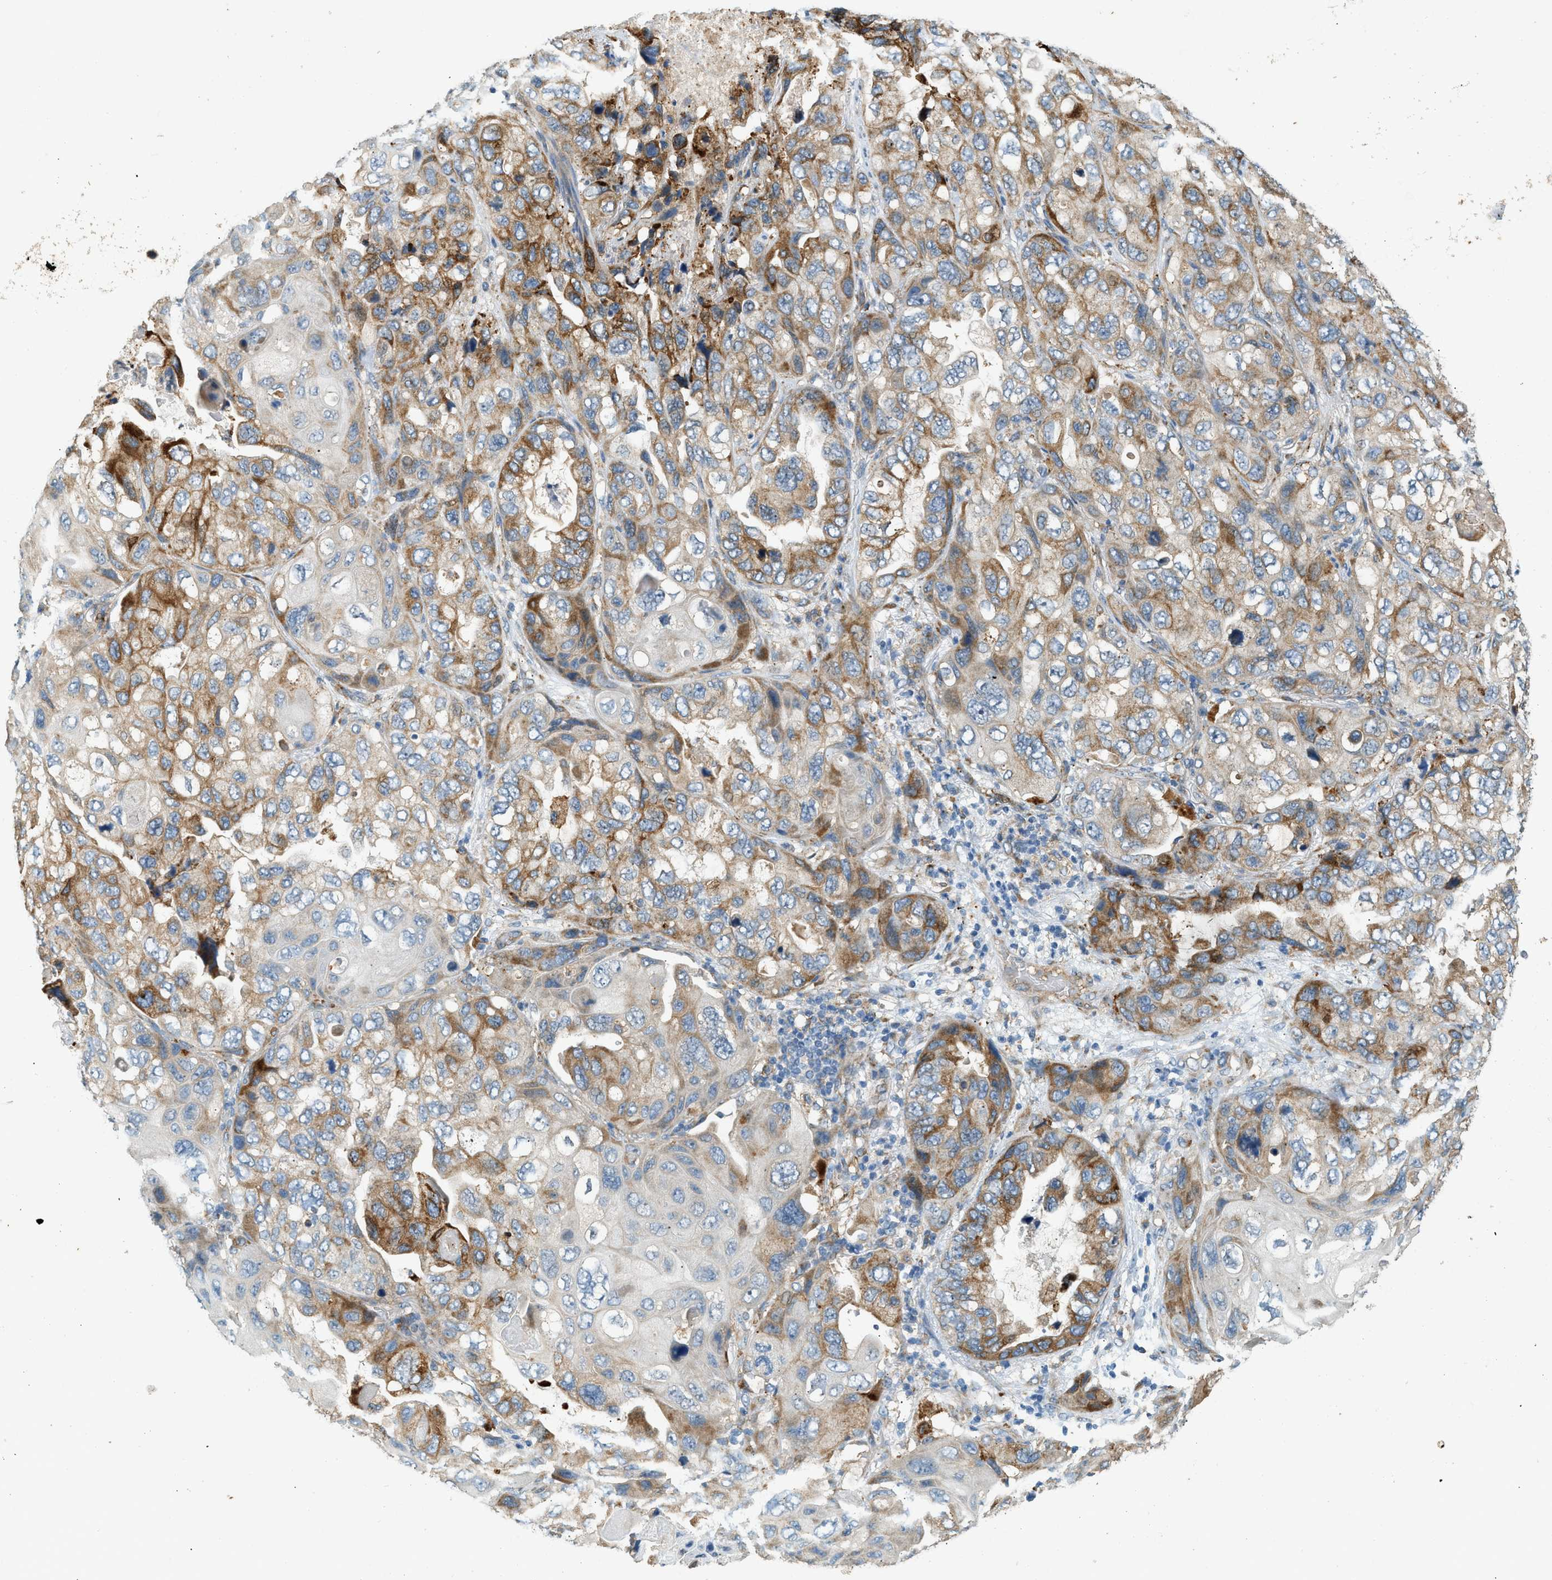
{"staining": {"intensity": "moderate", "quantity": ">75%", "location": "cytoplasmic/membranous"}, "tissue": "lung cancer", "cell_type": "Tumor cells", "image_type": "cancer", "snomed": [{"axis": "morphology", "description": "Squamous cell carcinoma, NOS"}, {"axis": "topography", "description": "Lung"}], "caption": "The photomicrograph reveals staining of lung cancer, revealing moderate cytoplasmic/membranous protein positivity (brown color) within tumor cells.", "gene": "CTSB", "patient": {"sex": "female", "age": 73}}